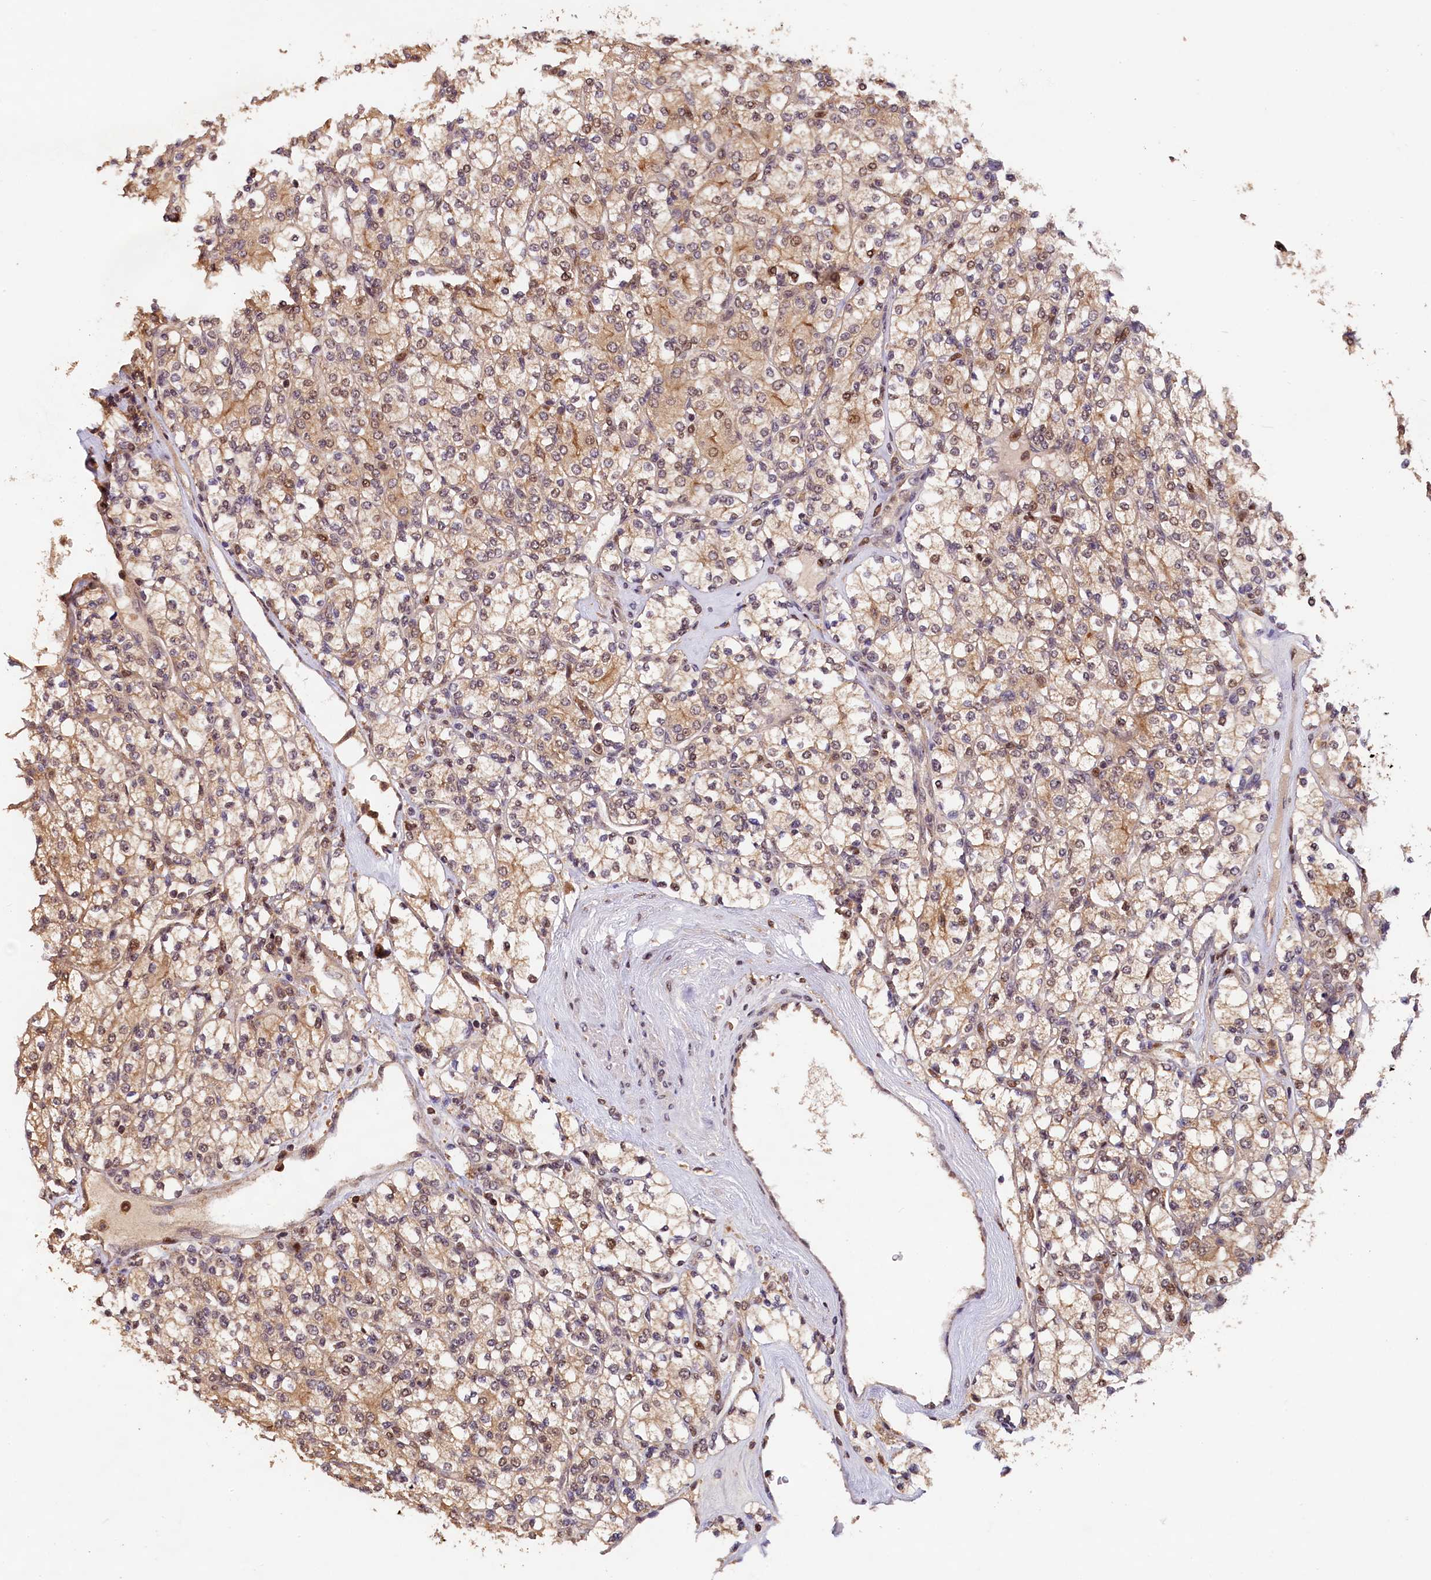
{"staining": {"intensity": "weak", "quantity": ">75%", "location": "cytoplasmic/membranous,nuclear"}, "tissue": "renal cancer", "cell_type": "Tumor cells", "image_type": "cancer", "snomed": [{"axis": "morphology", "description": "Adenocarcinoma, NOS"}, {"axis": "topography", "description": "Kidney"}], "caption": "Immunohistochemistry (IHC) of adenocarcinoma (renal) exhibits low levels of weak cytoplasmic/membranous and nuclear expression in approximately >75% of tumor cells. Ihc stains the protein in brown and the nuclei are stained blue.", "gene": "PHAF1", "patient": {"sex": "male", "age": 77}}